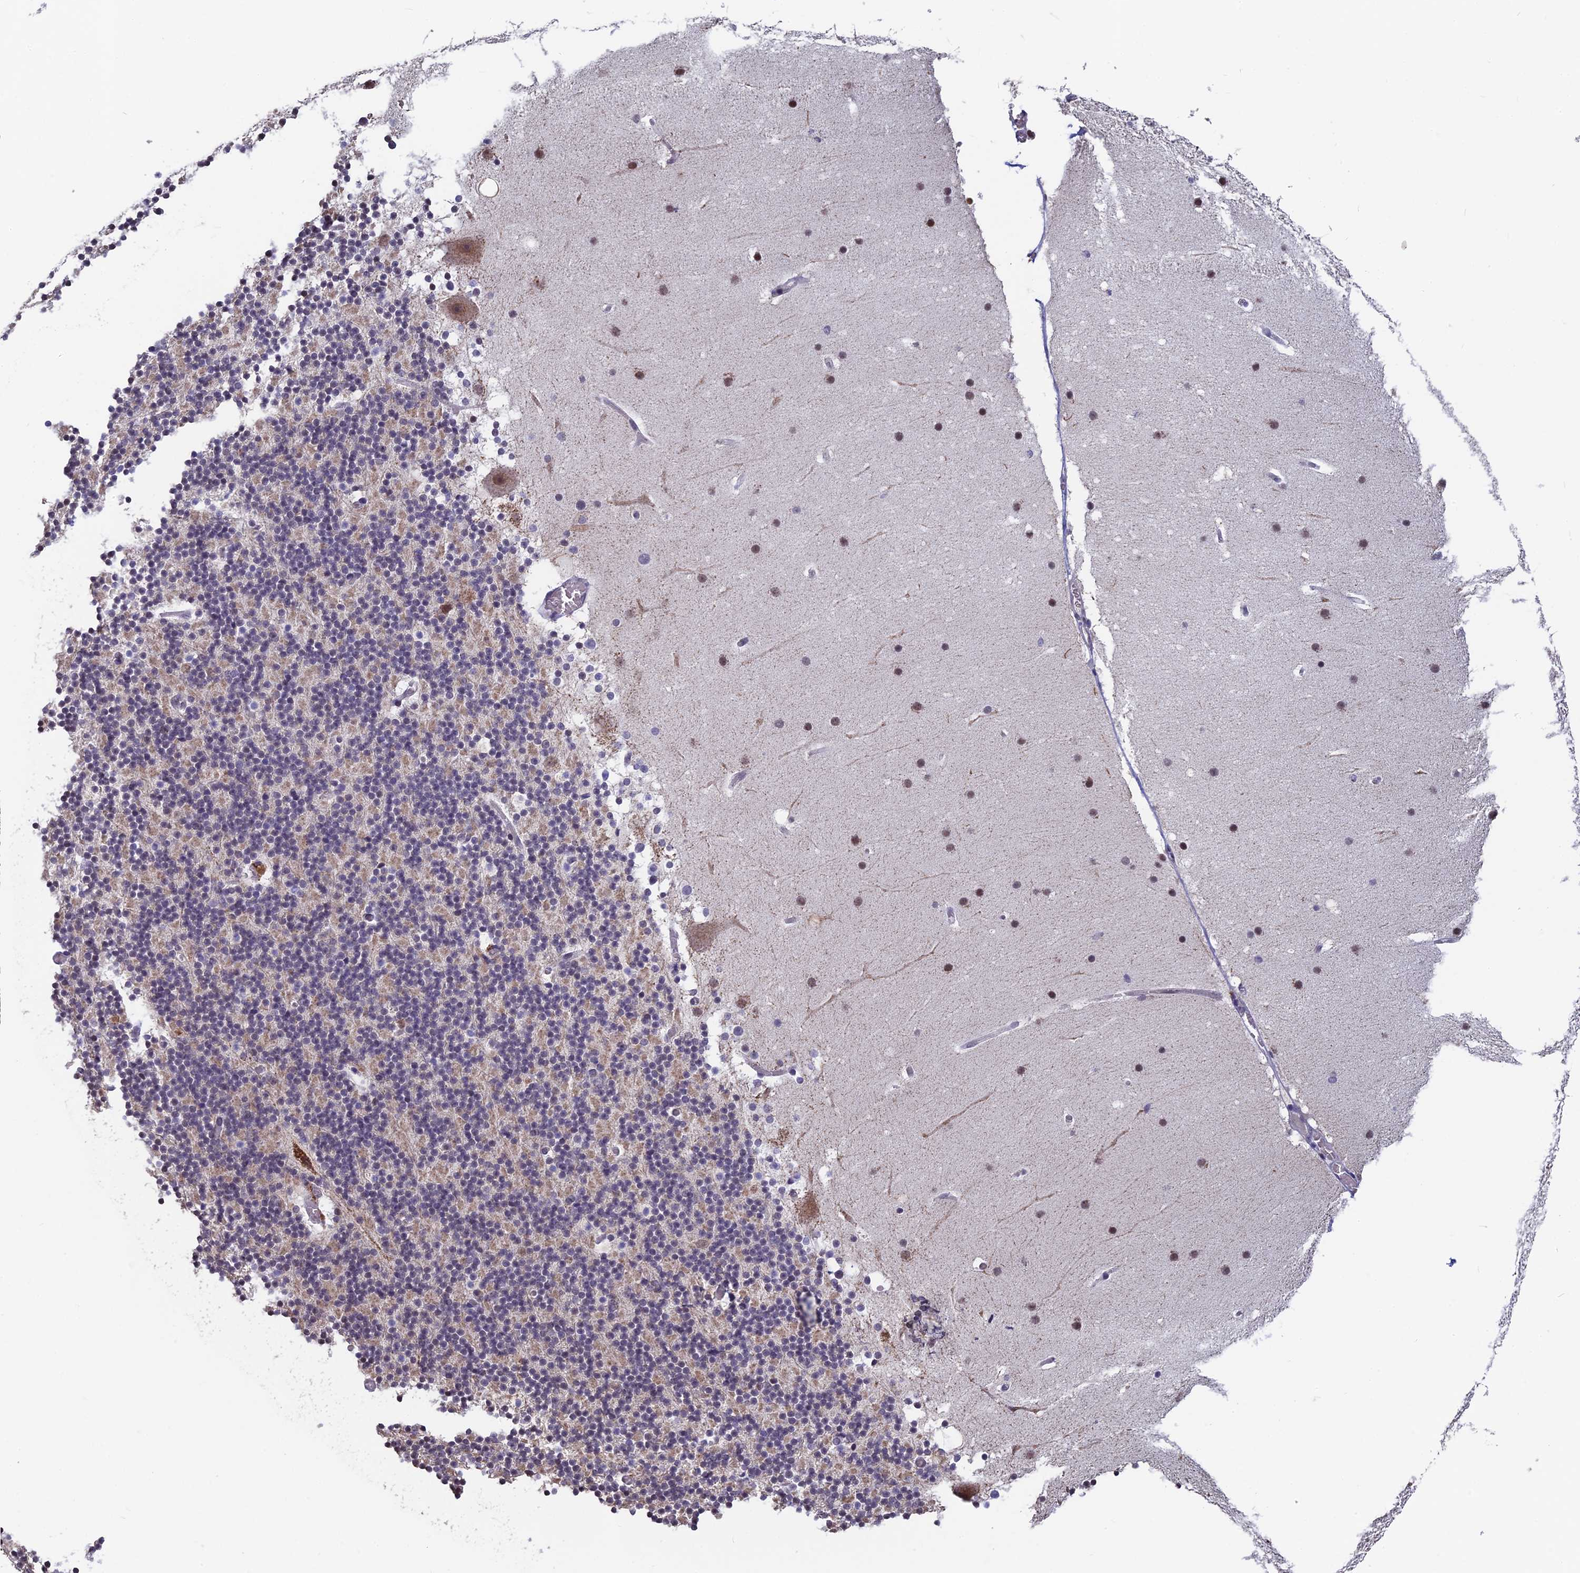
{"staining": {"intensity": "negative", "quantity": "none", "location": "none"}, "tissue": "cerebellum", "cell_type": "Cells in granular layer", "image_type": "normal", "snomed": [{"axis": "morphology", "description": "Normal tissue, NOS"}, {"axis": "topography", "description": "Cerebellum"}], "caption": "This micrograph is of unremarkable cerebellum stained with immunohistochemistry (IHC) to label a protein in brown with the nuclei are counter-stained blue. There is no staining in cells in granular layer. The staining is performed using DAB brown chromogen with nuclei counter-stained in using hematoxylin.", "gene": "MT", "patient": {"sex": "male", "age": 57}}